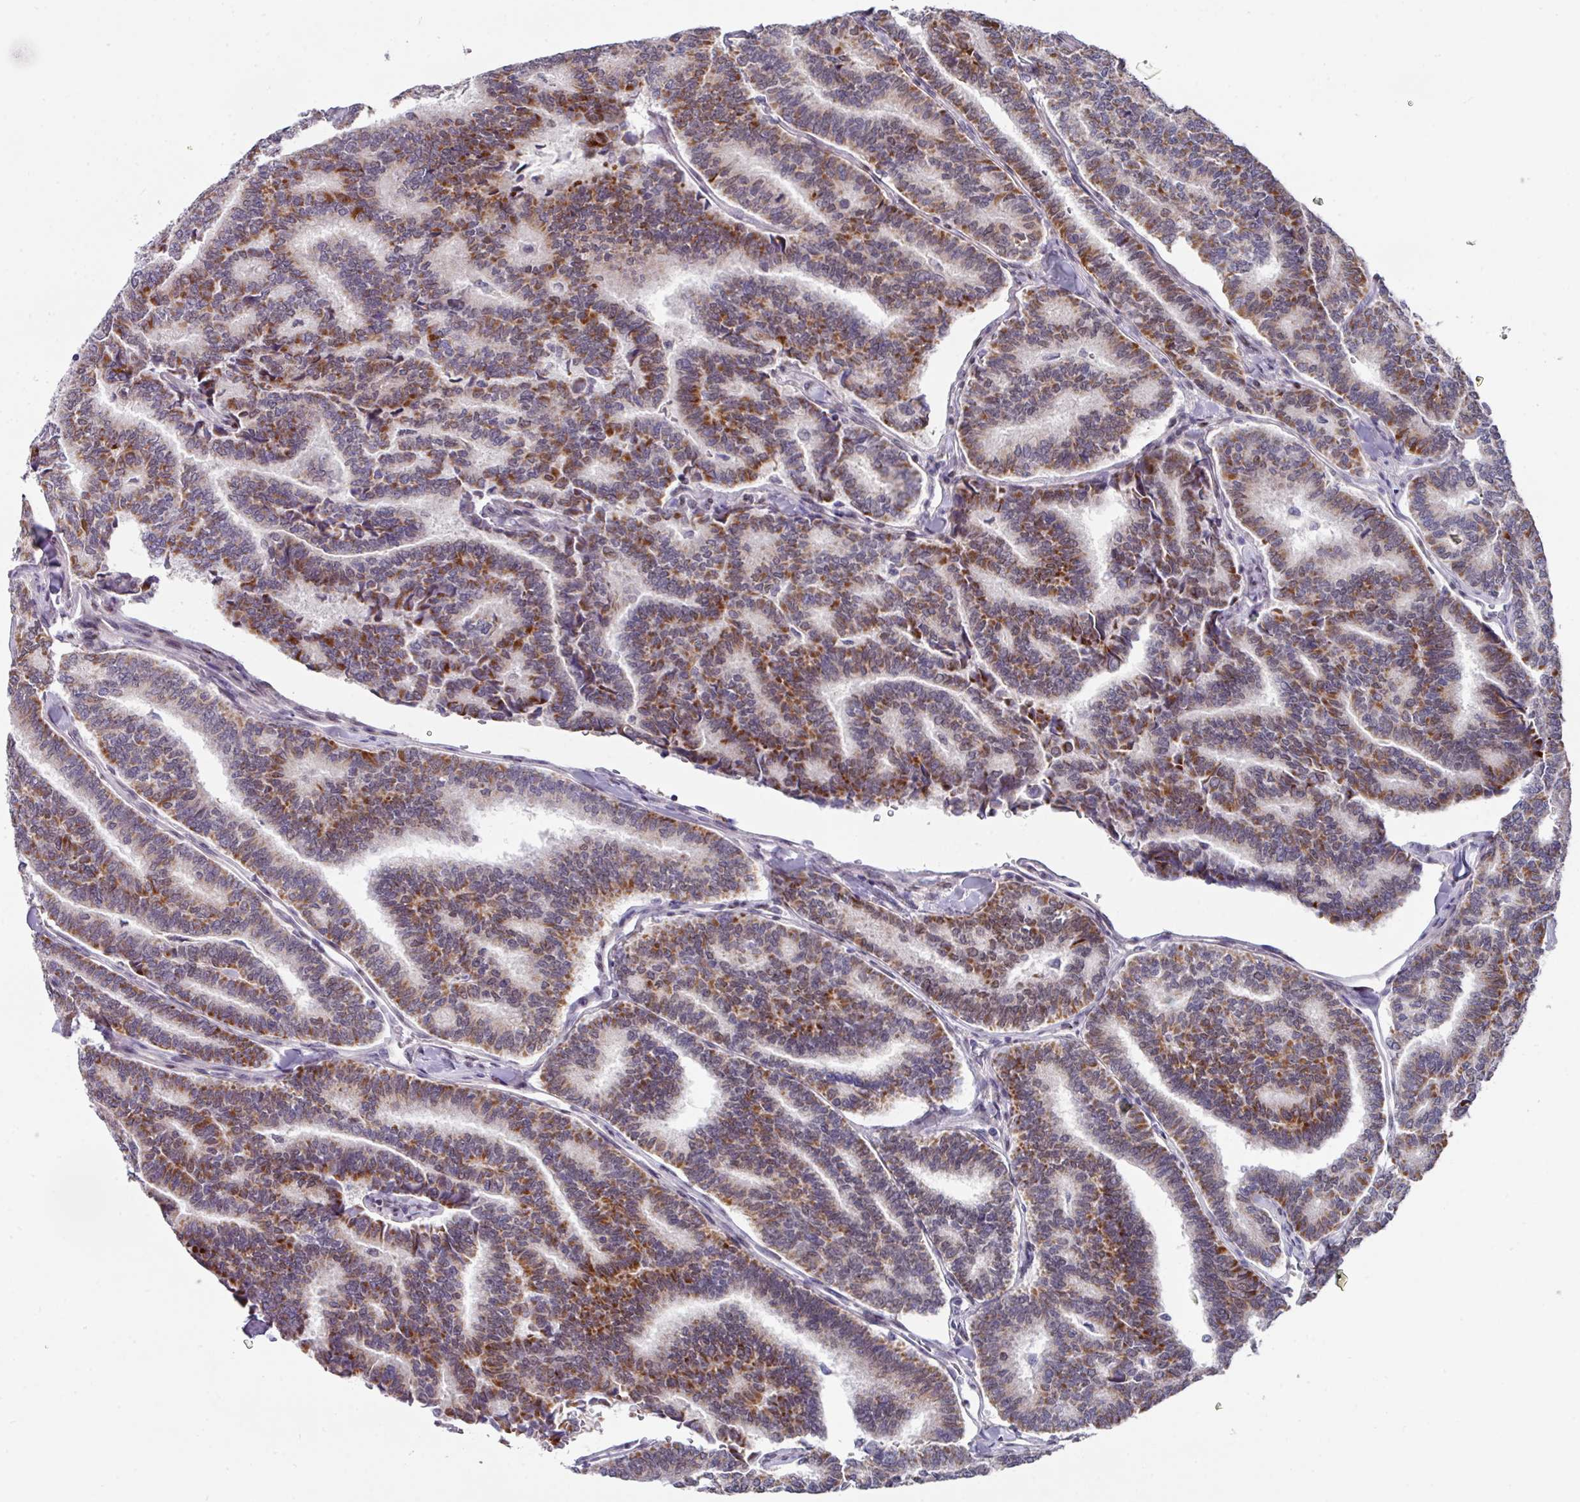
{"staining": {"intensity": "moderate", "quantity": ">75%", "location": "cytoplasmic/membranous"}, "tissue": "thyroid cancer", "cell_type": "Tumor cells", "image_type": "cancer", "snomed": [{"axis": "morphology", "description": "Papillary adenocarcinoma, NOS"}, {"axis": "topography", "description": "Thyroid gland"}], "caption": "Immunohistochemistry (IHC) of human papillary adenocarcinoma (thyroid) shows medium levels of moderate cytoplasmic/membranous staining in approximately >75% of tumor cells. (IHC, brightfield microscopy, high magnification).", "gene": "CBX7", "patient": {"sex": "female", "age": 35}}